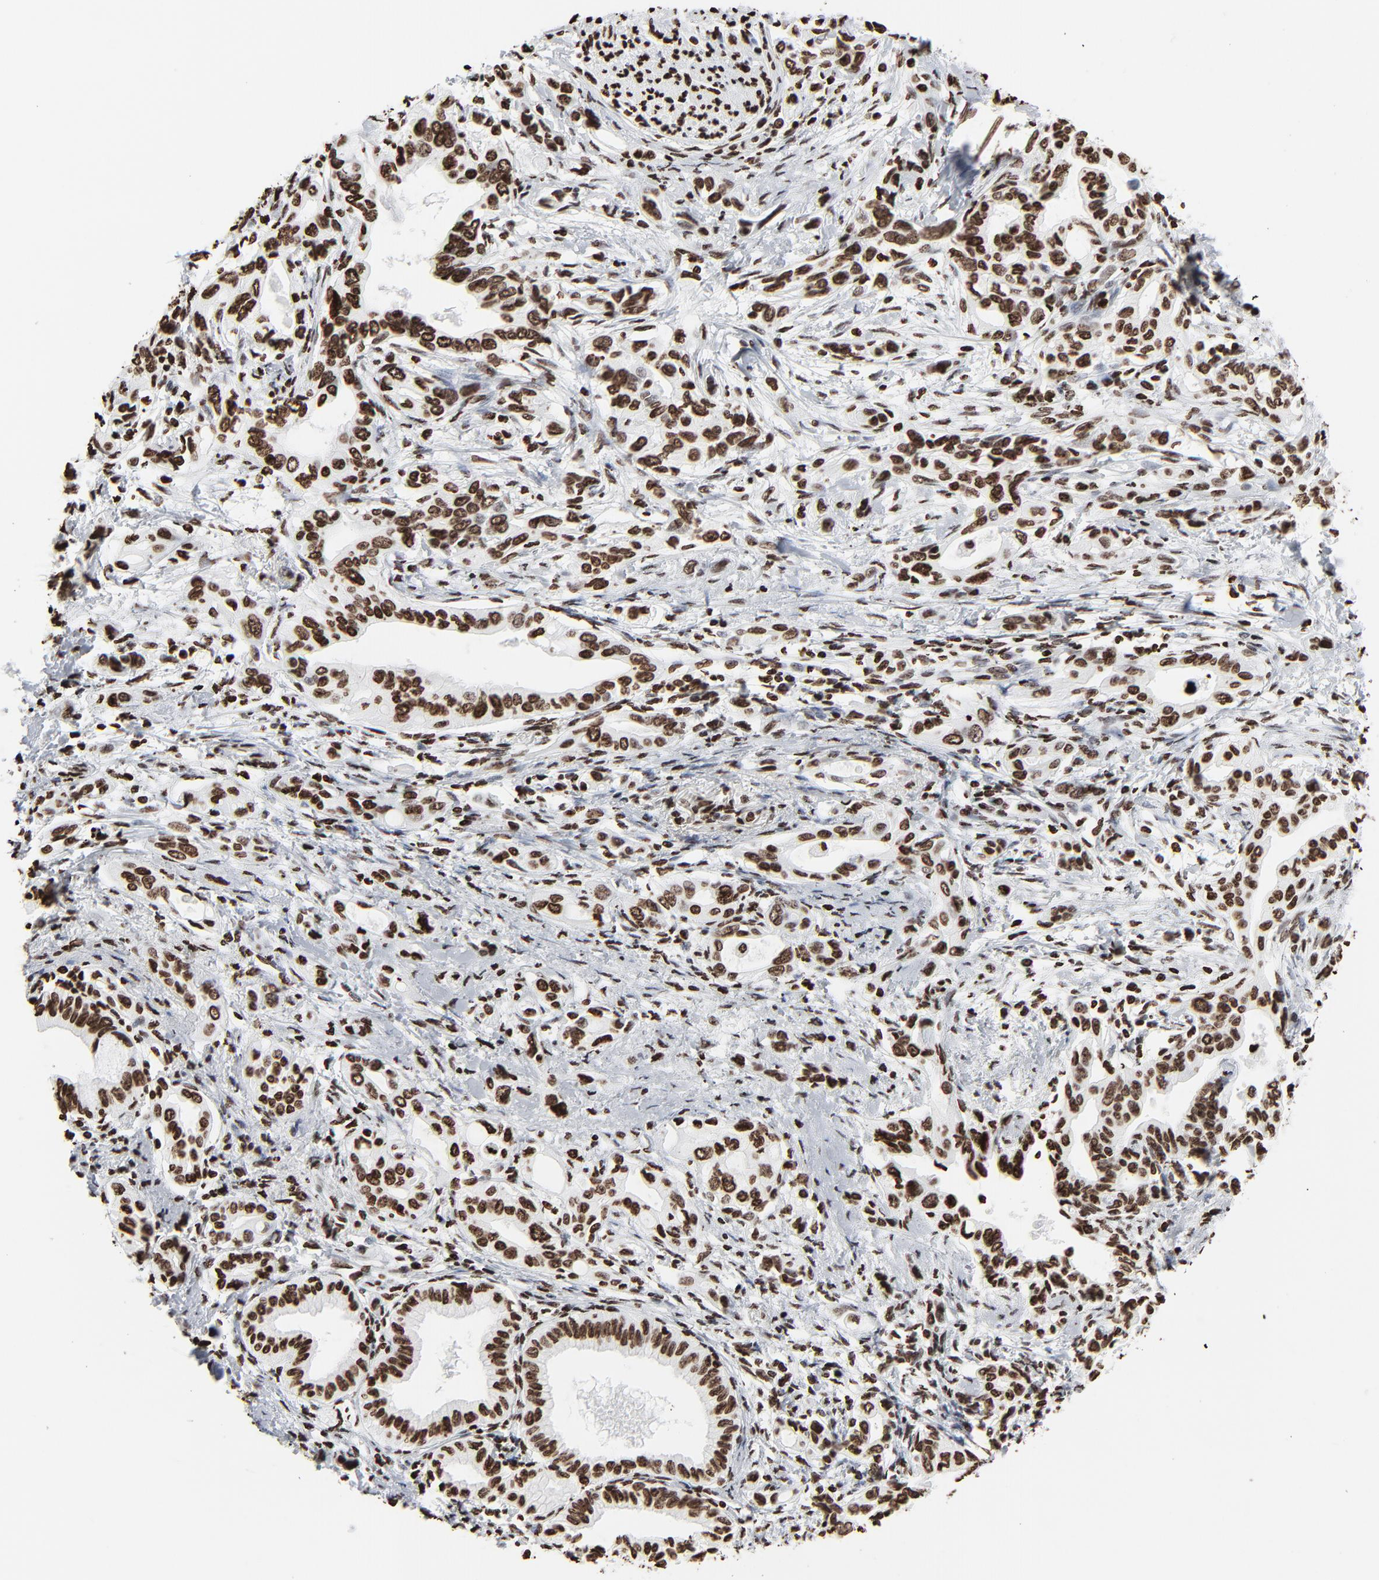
{"staining": {"intensity": "strong", "quantity": ">75%", "location": "nuclear"}, "tissue": "pancreatic cancer", "cell_type": "Tumor cells", "image_type": "cancer", "snomed": [{"axis": "morphology", "description": "Adenocarcinoma, NOS"}, {"axis": "topography", "description": "Pancreas"}], "caption": "An immunohistochemistry (IHC) photomicrograph of neoplastic tissue is shown. Protein staining in brown highlights strong nuclear positivity in pancreatic adenocarcinoma within tumor cells. The staining was performed using DAB (3,3'-diaminobenzidine) to visualize the protein expression in brown, while the nuclei were stained in blue with hematoxylin (Magnification: 20x).", "gene": "H3-4", "patient": {"sex": "female", "age": 60}}